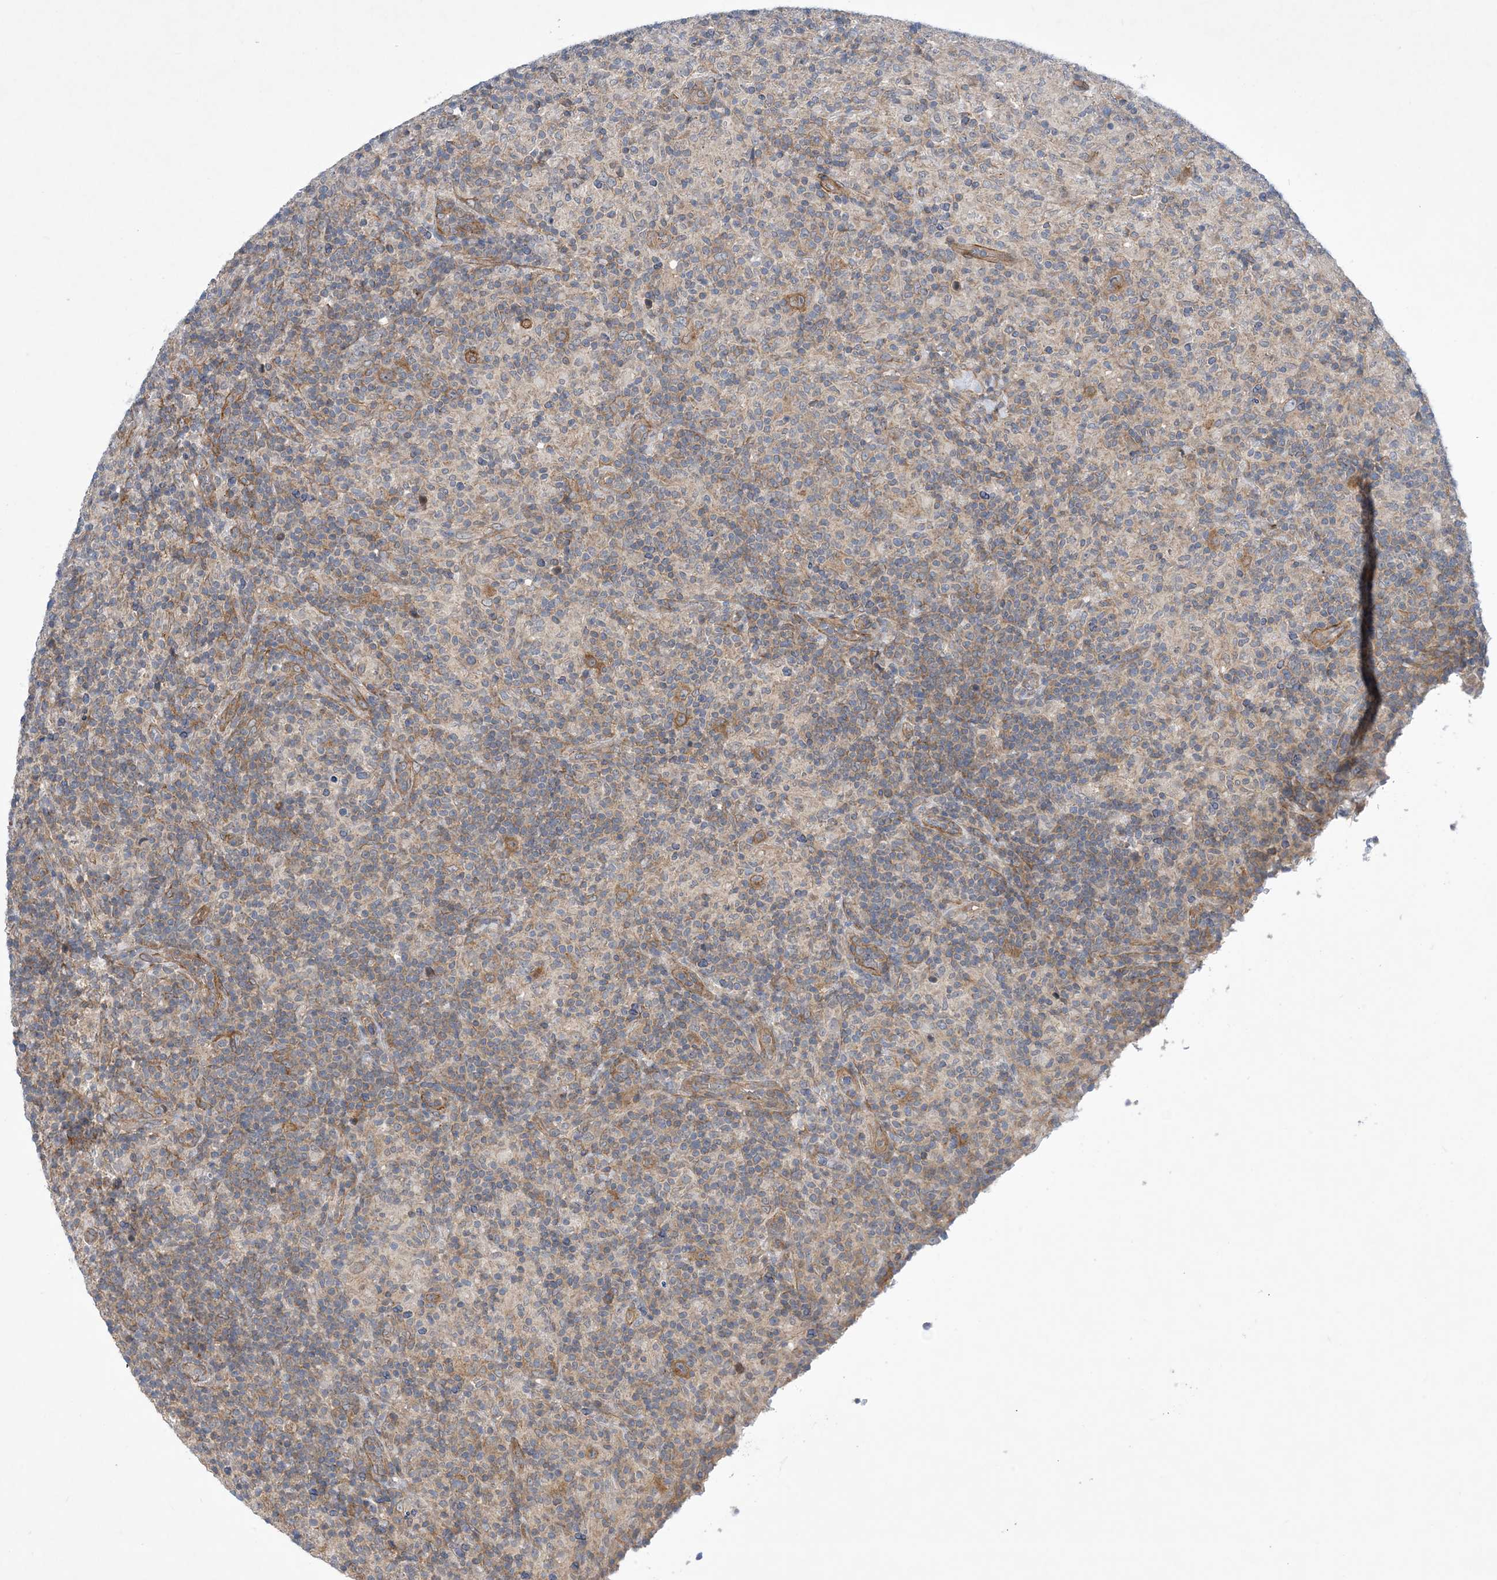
{"staining": {"intensity": "moderate", "quantity": ">75%", "location": "cytoplasmic/membranous"}, "tissue": "lymphoma", "cell_type": "Tumor cells", "image_type": "cancer", "snomed": [{"axis": "morphology", "description": "Hodgkin's disease, NOS"}, {"axis": "topography", "description": "Lymph node"}], "caption": "Moderate cytoplasmic/membranous expression for a protein is seen in about >75% of tumor cells of Hodgkin's disease using immunohistochemistry.", "gene": "EHBP1", "patient": {"sex": "male", "age": 70}}